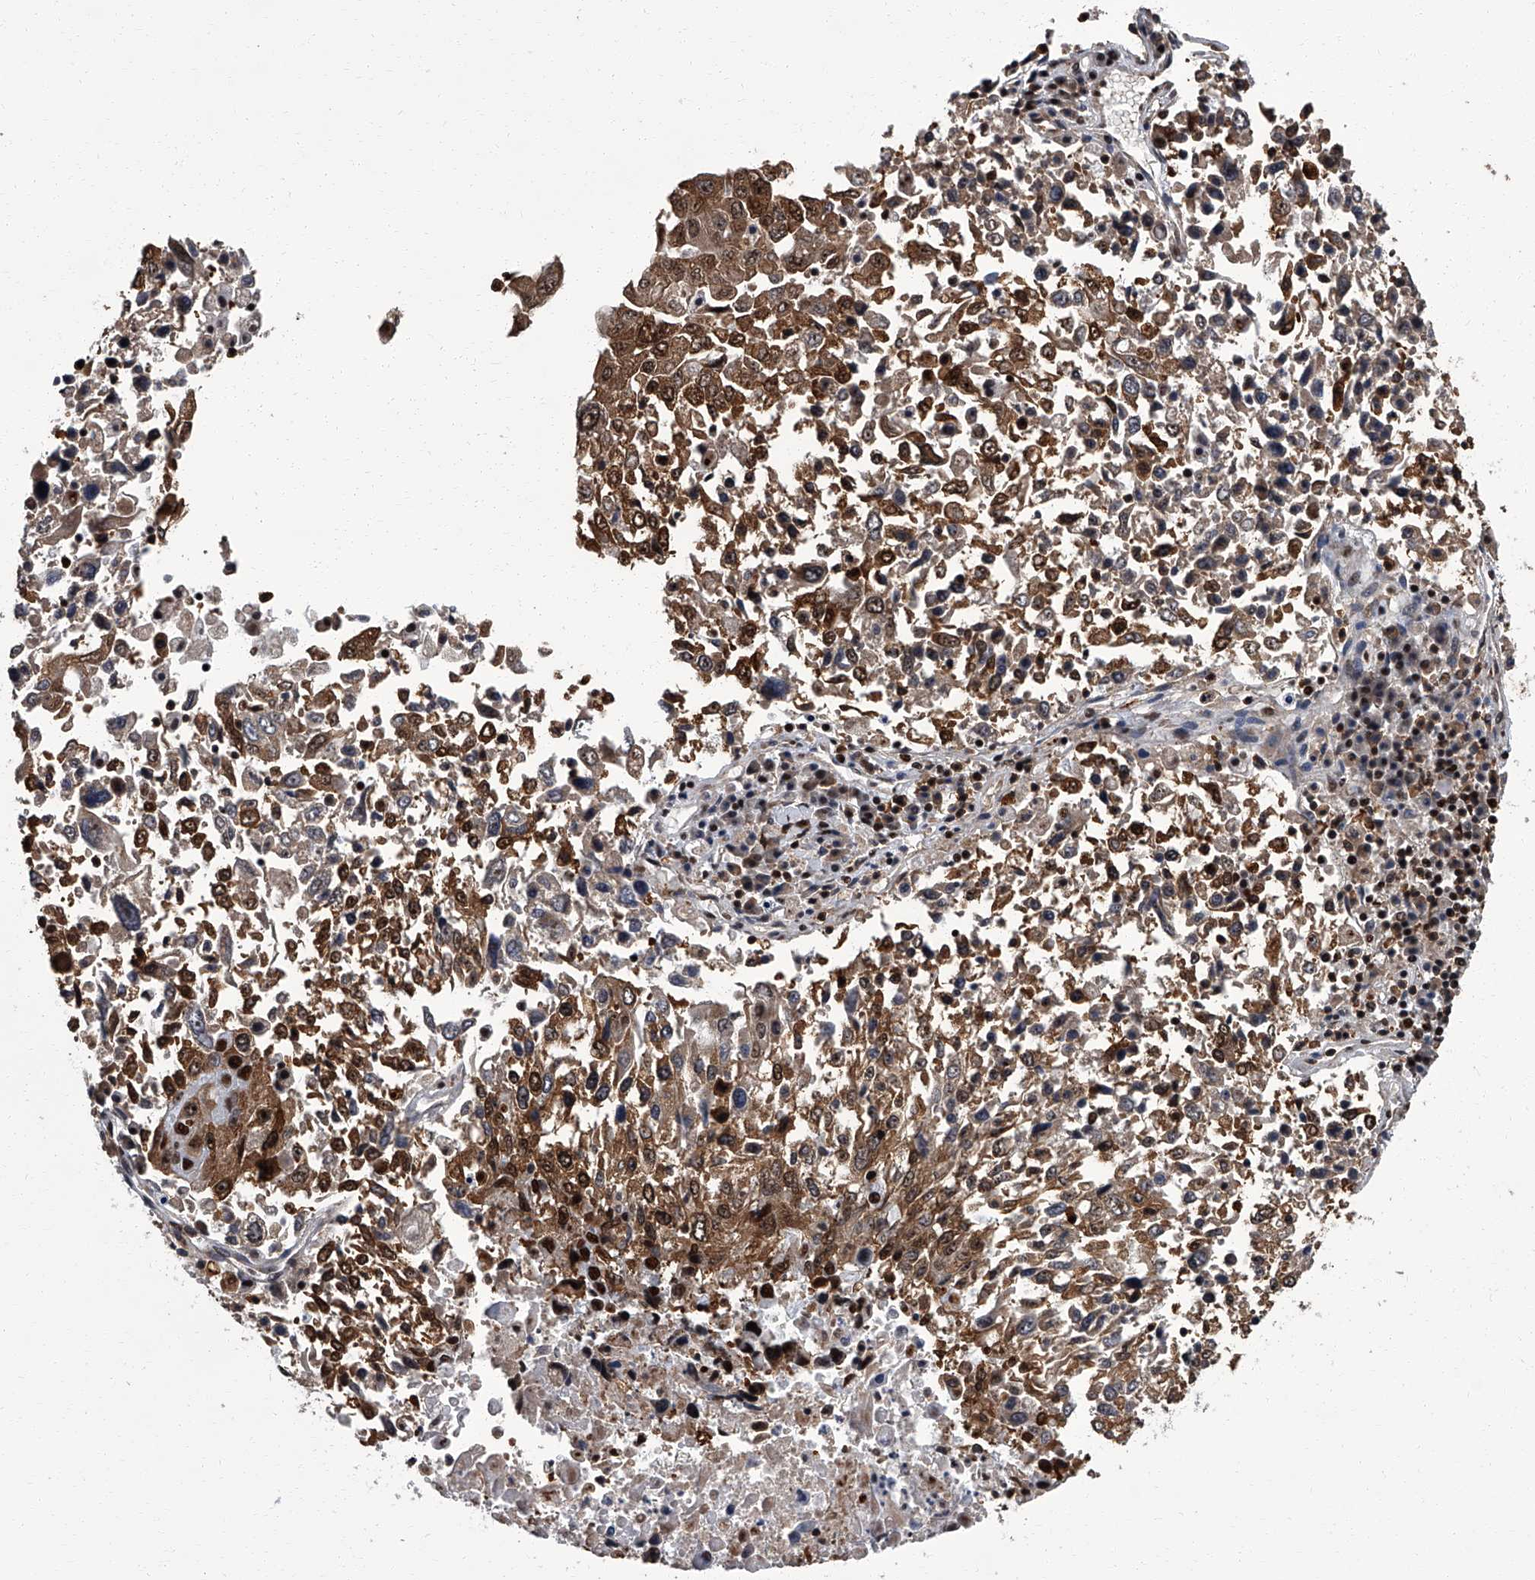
{"staining": {"intensity": "strong", "quantity": "25%-75%", "location": "cytoplasmic/membranous,nuclear"}, "tissue": "lung cancer", "cell_type": "Tumor cells", "image_type": "cancer", "snomed": [{"axis": "morphology", "description": "Squamous cell carcinoma, NOS"}, {"axis": "topography", "description": "Lung"}], "caption": "IHC (DAB (3,3'-diaminobenzidine)) staining of lung cancer reveals strong cytoplasmic/membranous and nuclear protein positivity in about 25%-75% of tumor cells. Nuclei are stained in blue.", "gene": "ZNF518B", "patient": {"sex": "male", "age": 65}}